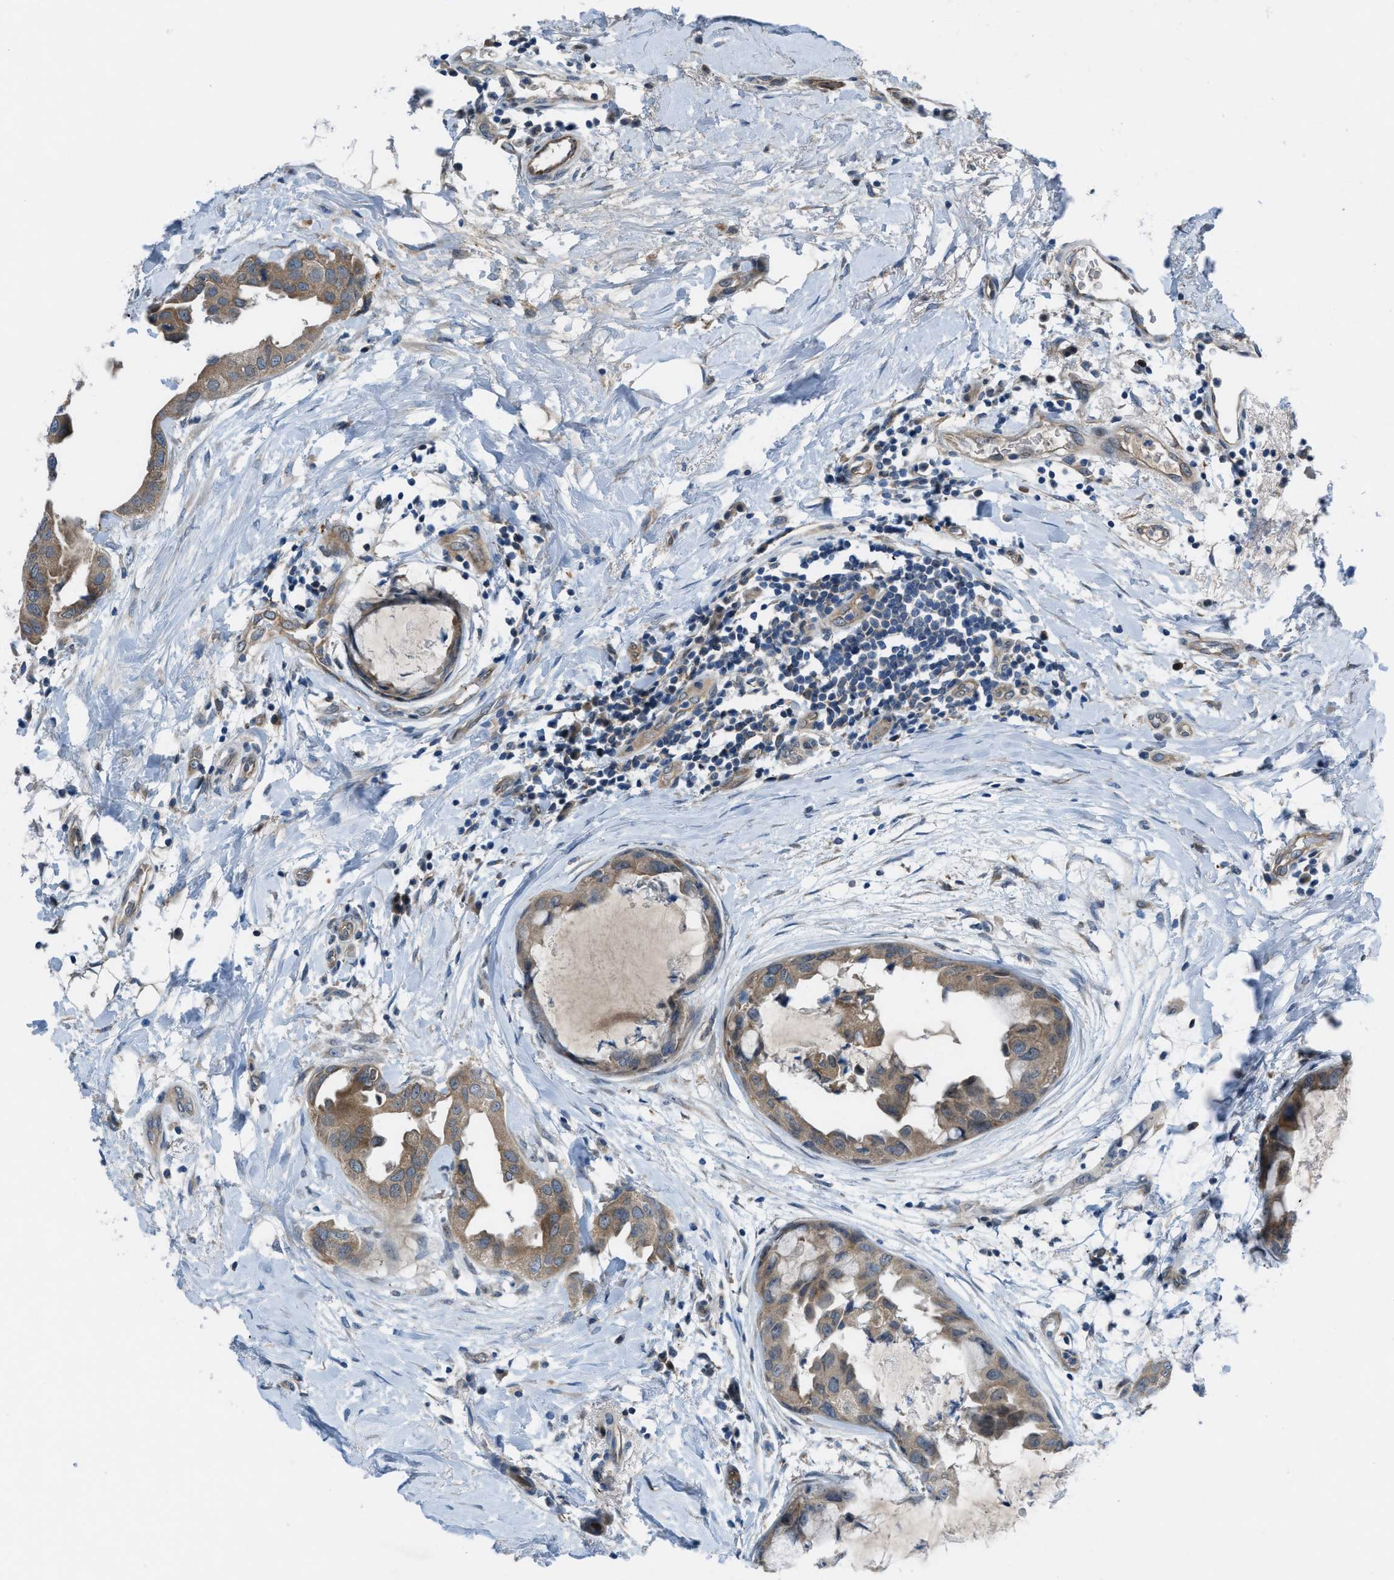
{"staining": {"intensity": "moderate", "quantity": ">75%", "location": "cytoplasmic/membranous"}, "tissue": "breast cancer", "cell_type": "Tumor cells", "image_type": "cancer", "snomed": [{"axis": "morphology", "description": "Duct carcinoma"}, {"axis": "topography", "description": "Breast"}], "caption": "Moderate cytoplasmic/membranous staining is present in approximately >75% of tumor cells in breast cancer (invasive ductal carcinoma). (IHC, brightfield microscopy, high magnification).", "gene": "BAZ2B", "patient": {"sex": "female", "age": 40}}